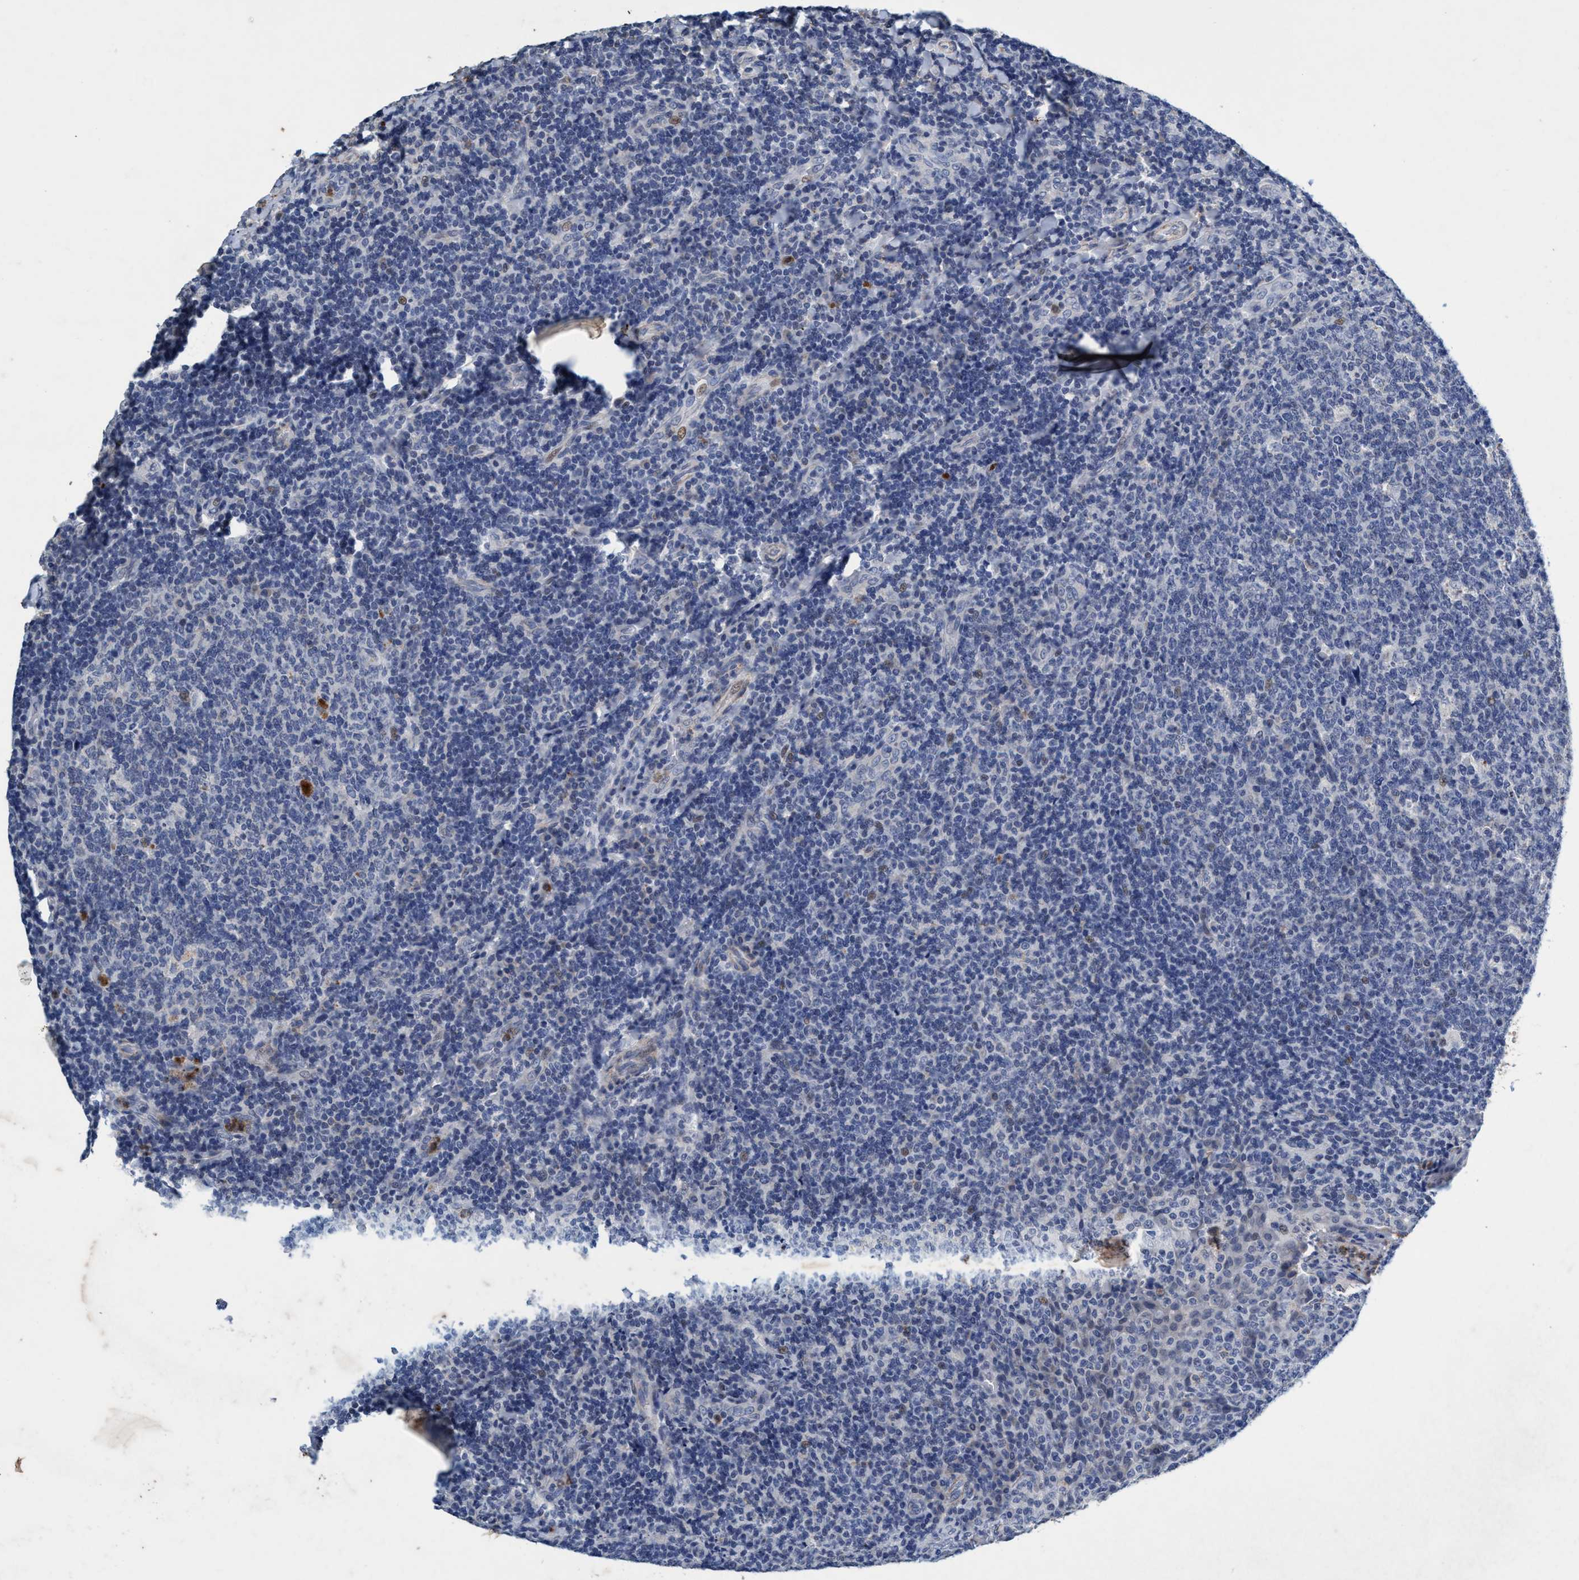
{"staining": {"intensity": "negative", "quantity": "none", "location": "none"}, "tissue": "tonsil", "cell_type": "Germinal center cells", "image_type": "normal", "snomed": [{"axis": "morphology", "description": "Normal tissue, NOS"}, {"axis": "topography", "description": "Tonsil"}], "caption": "Immunohistochemistry image of benign tonsil: human tonsil stained with DAB displays no significant protein positivity in germinal center cells.", "gene": "GRB14", "patient": {"sex": "male", "age": 17}}